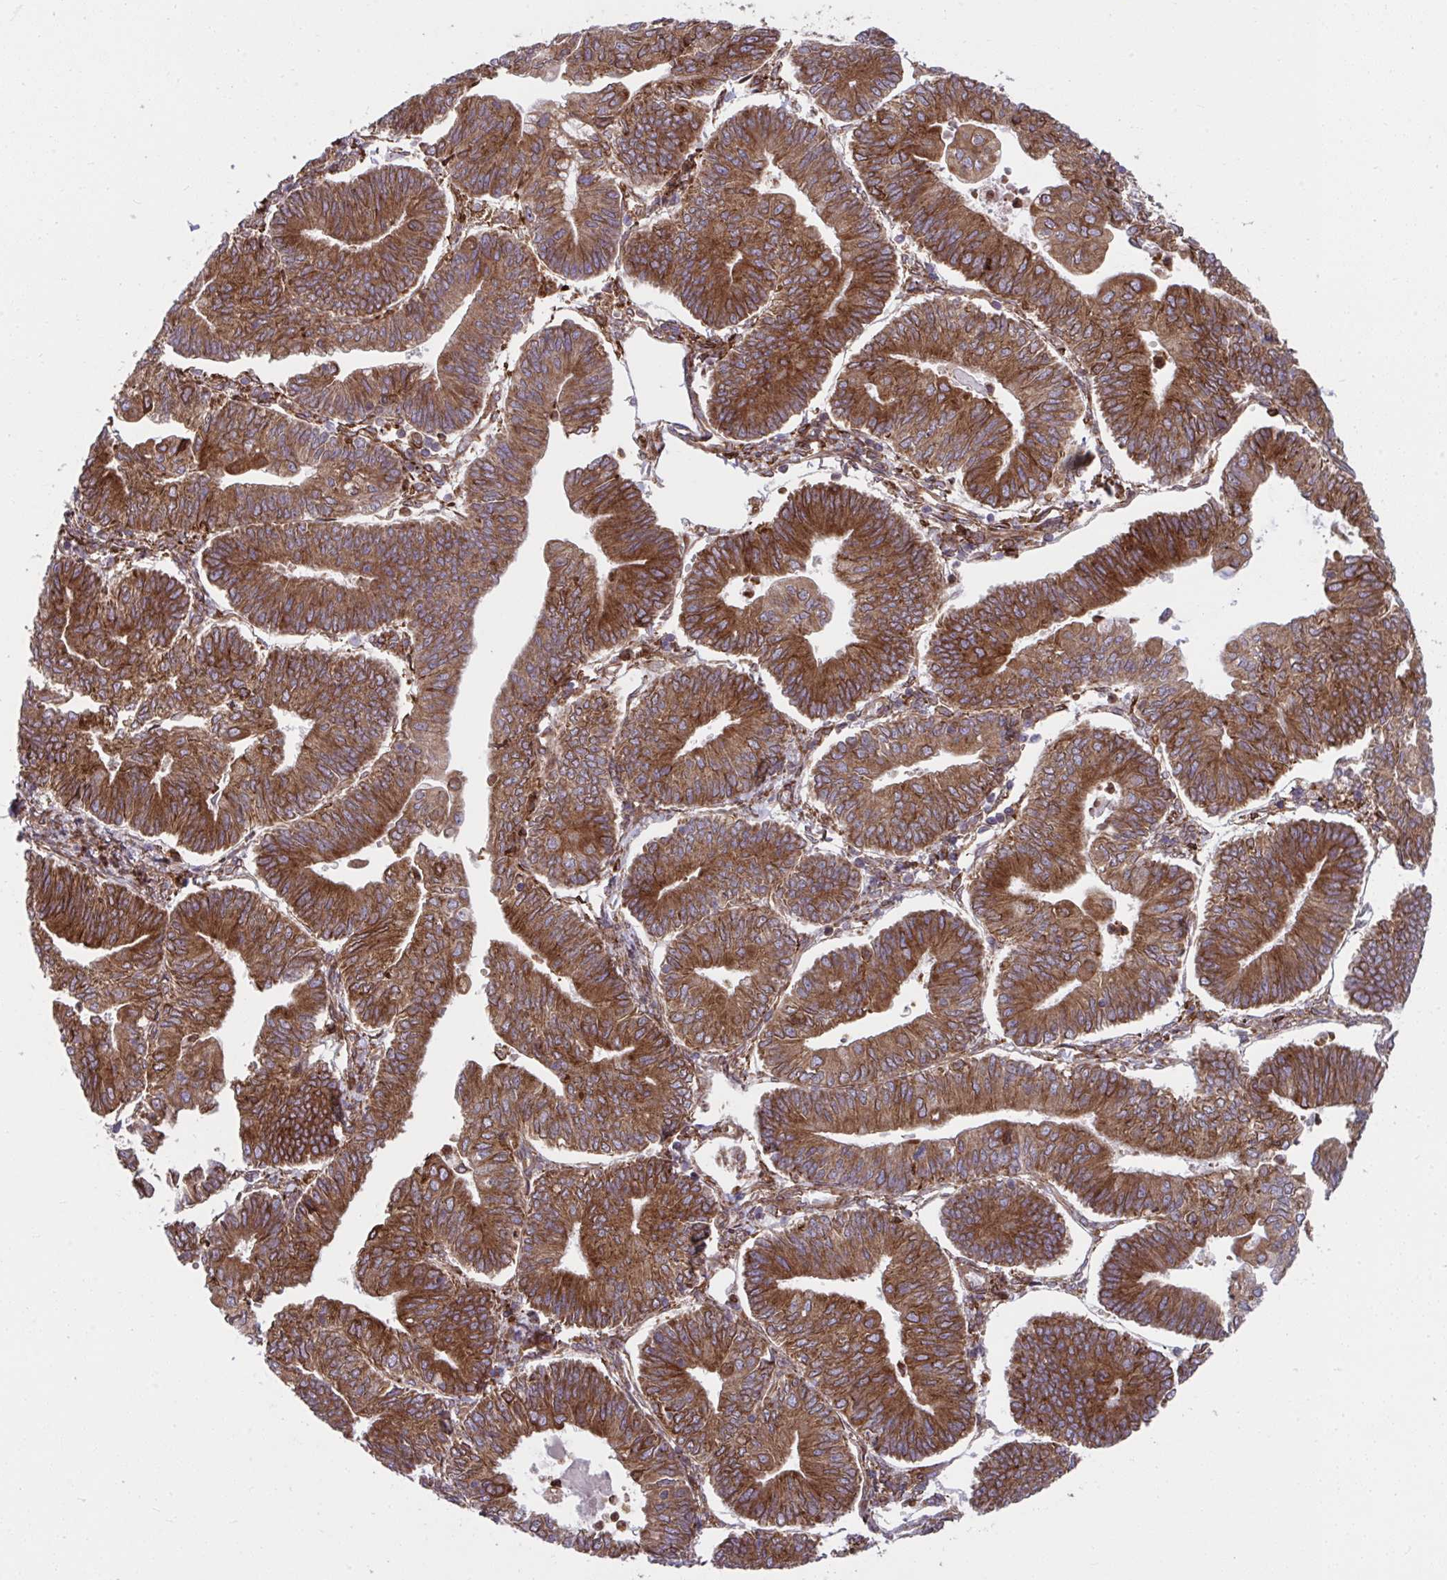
{"staining": {"intensity": "strong", "quantity": ">75%", "location": "cytoplasmic/membranous"}, "tissue": "endometrial cancer", "cell_type": "Tumor cells", "image_type": "cancer", "snomed": [{"axis": "morphology", "description": "Adenocarcinoma, NOS"}, {"axis": "topography", "description": "Endometrium"}], "caption": "DAB (3,3'-diaminobenzidine) immunohistochemical staining of endometrial cancer (adenocarcinoma) exhibits strong cytoplasmic/membranous protein positivity in about >75% of tumor cells.", "gene": "STIM2", "patient": {"sex": "female", "age": 65}}